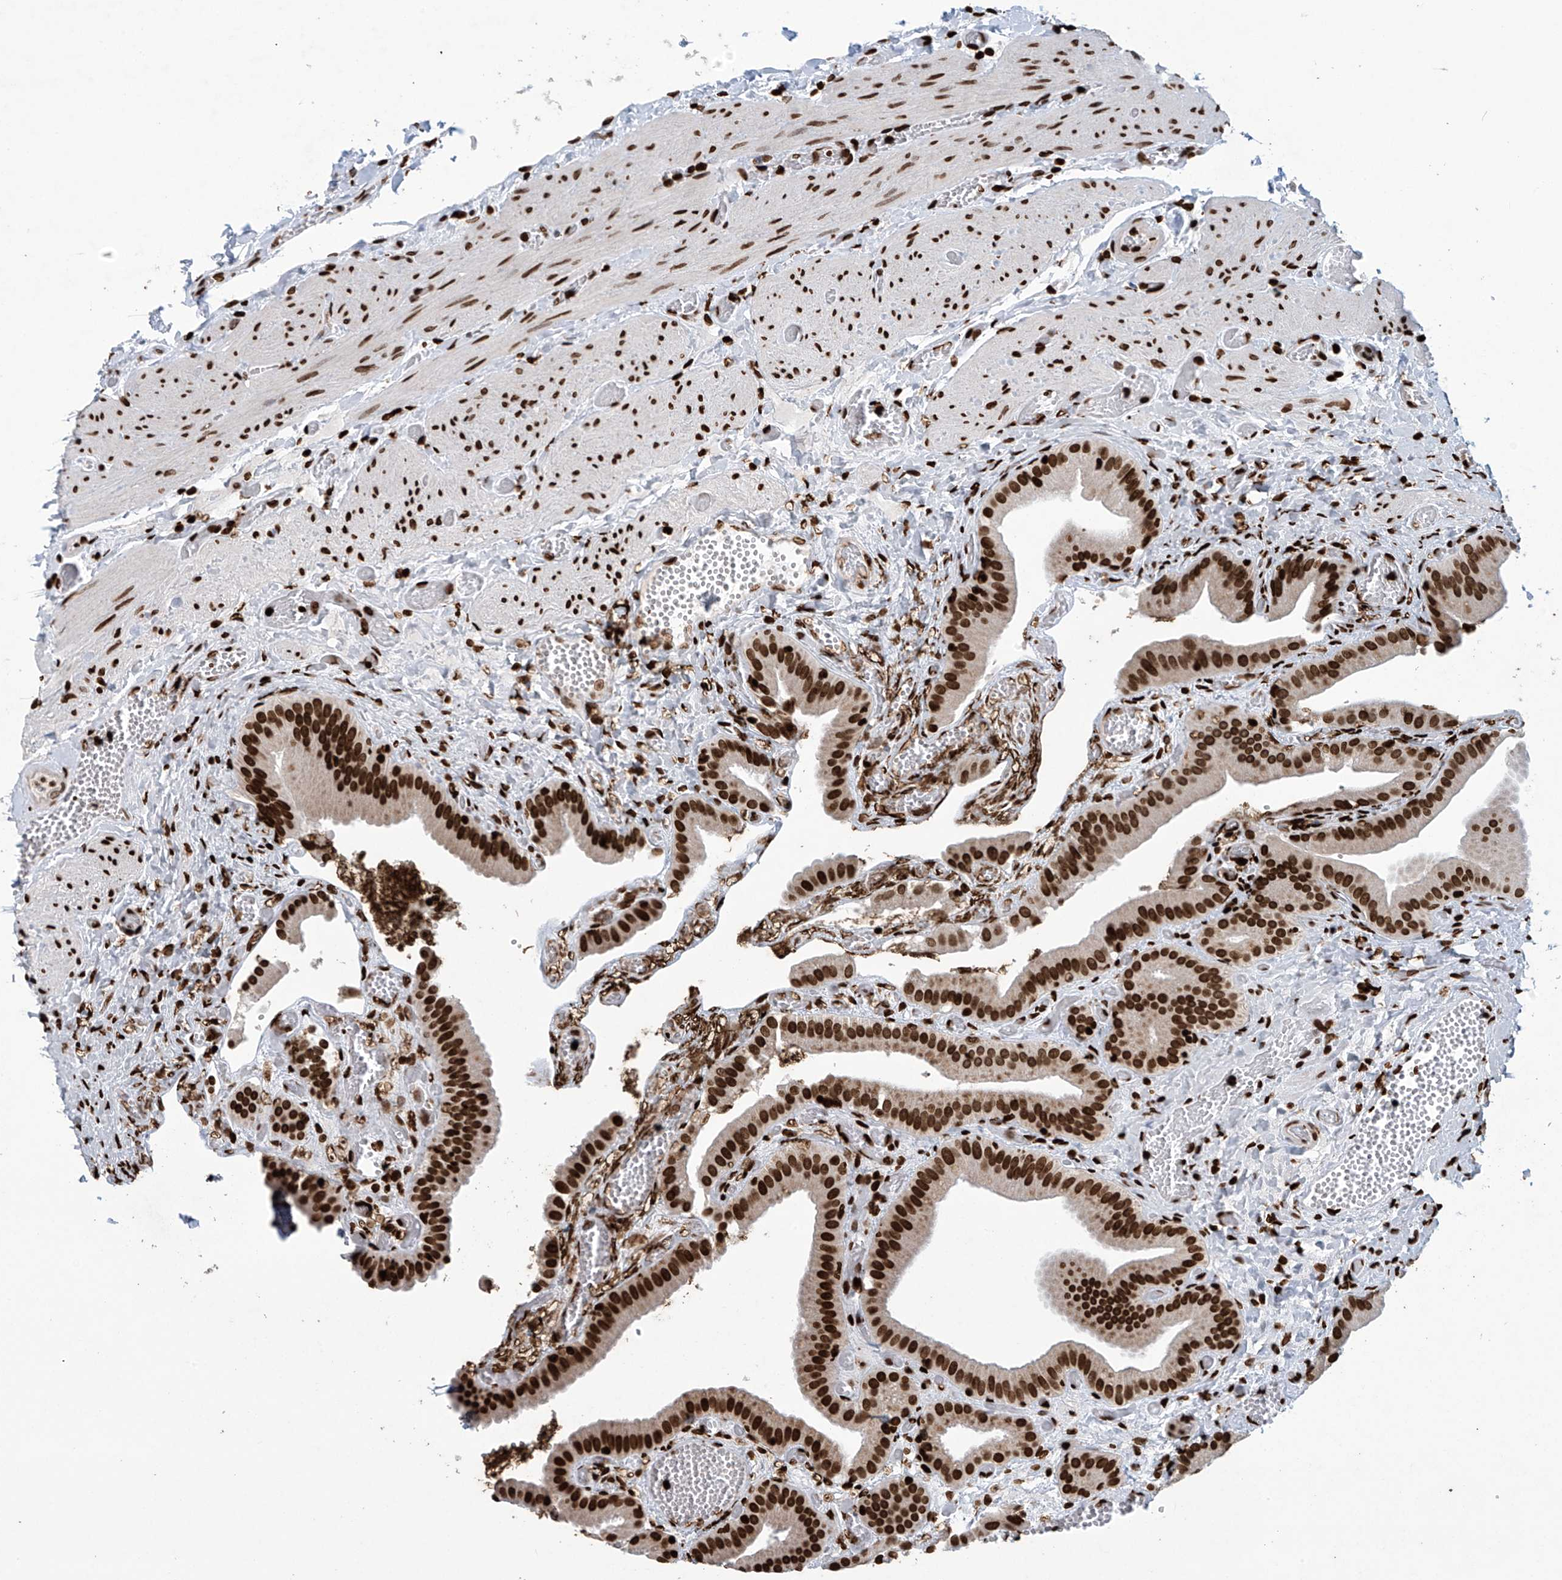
{"staining": {"intensity": "strong", "quantity": ">75%", "location": "nuclear"}, "tissue": "gallbladder", "cell_type": "Glandular cells", "image_type": "normal", "snomed": [{"axis": "morphology", "description": "Normal tissue, NOS"}, {"axis": "topography", "description": "Gallbladder"}], "caption": "Strong nuclear protein staining is seen in approximately >75% of glandular cells in gallbladder.", "gene": "H4C16", "patient": {"sex": "female", "age": 64}}